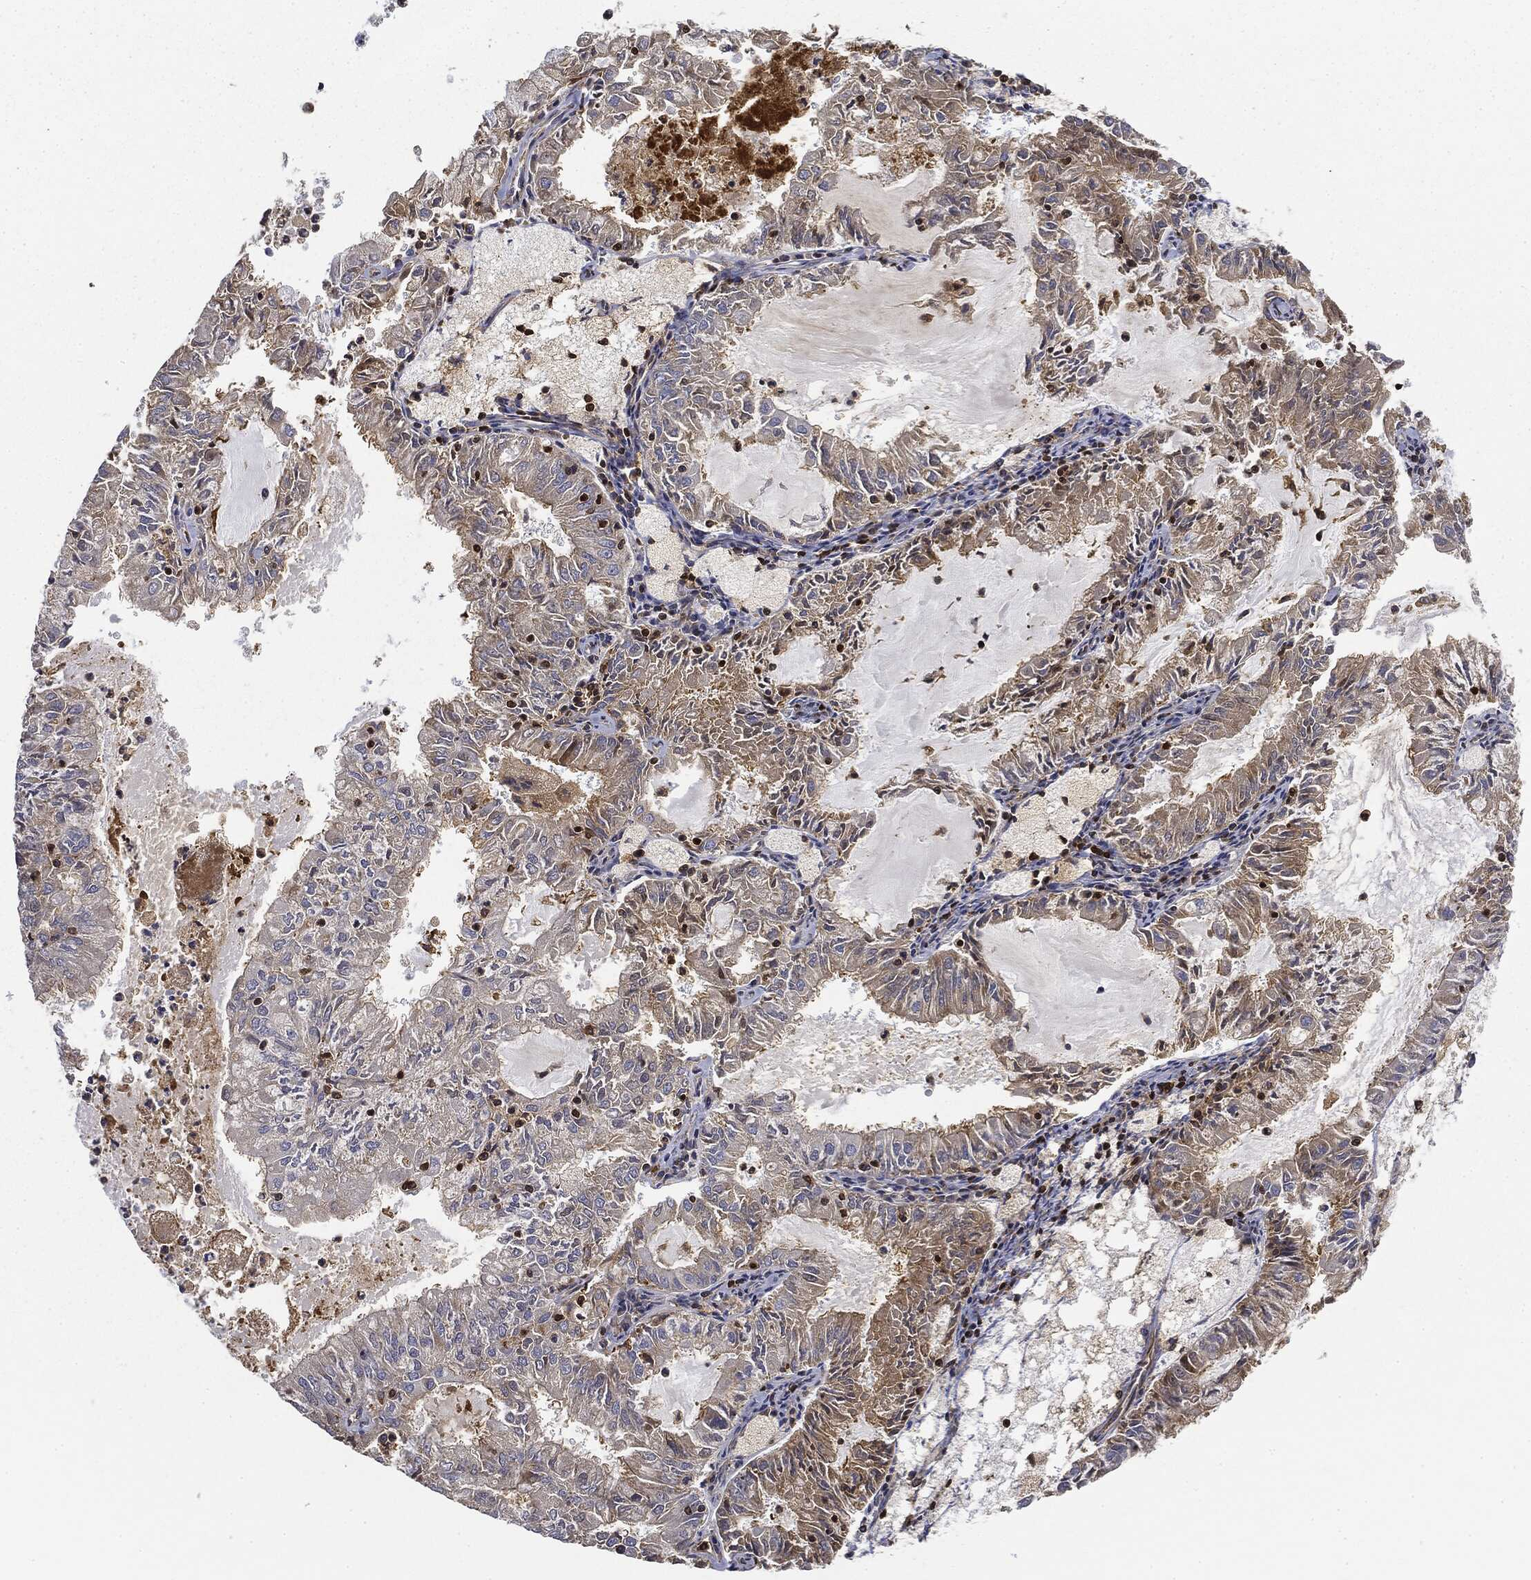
{"staining": {"intensity": "weak", "quantity": "25%-75%", "location": "cytoplasmic/membranous"}, "tissue": "endometrial cancer", "cell_type": "Tumor cells", "image_type": "cancer", "snomed": [{"axis": "morphology", "description": "Adenocarcinoma, NOS"}, {"axis": "topography", "description": "Endometrium"}], "caption": "Adenocarcinoma (endometrial) stained with immunohistochemistry (IHC) exhibits weak cytoplasmic/membranous staining in approximately 25%-75% of tumor cells. The staining was performed using DAB, with brown indicating positive protein expression. Nuclei are stained blue with hematoxylin.", "gene": "WDR1", "patient": {"sex": "female", "age": 57}}